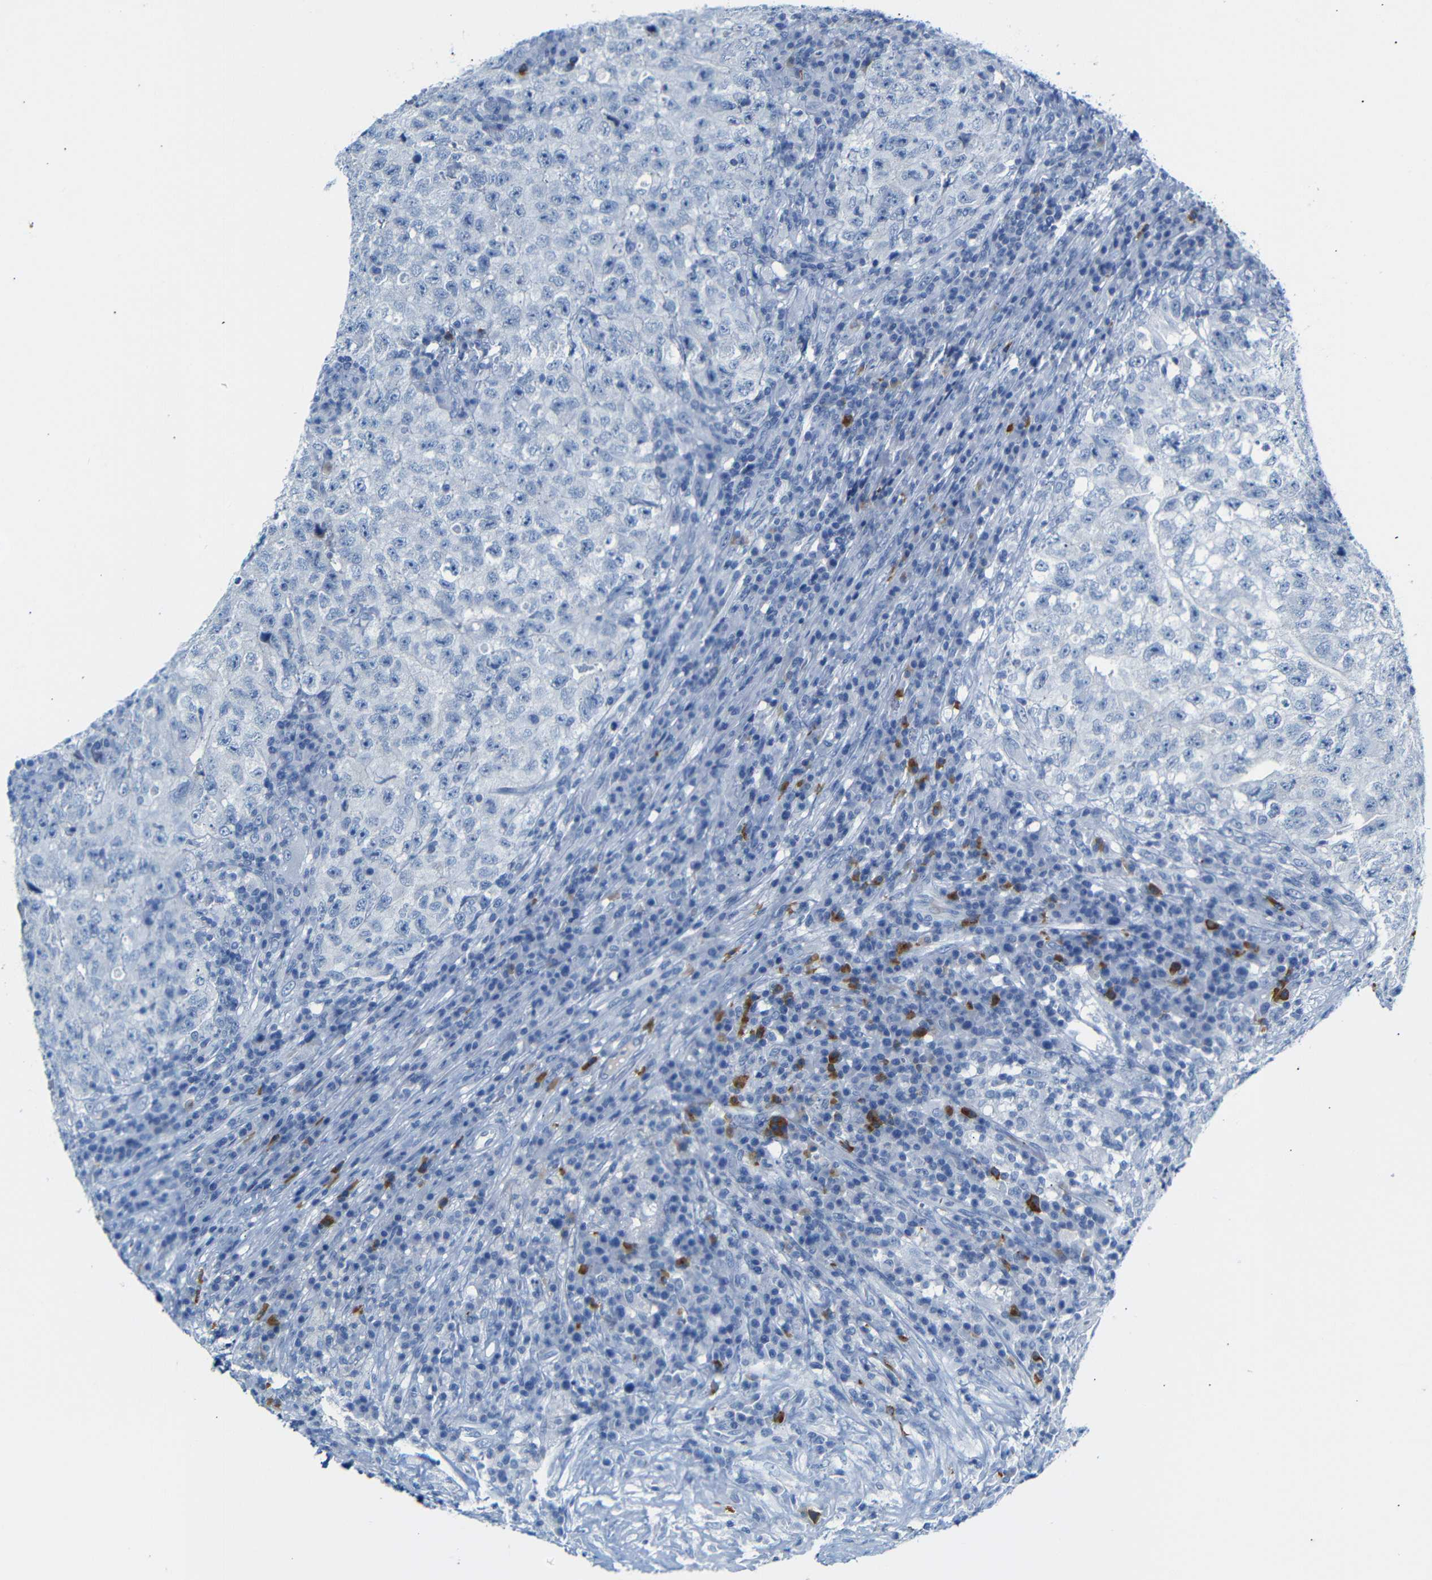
{"staining": {"intensity": "negative", "quantity": "none", "location": "none"}, "tissue": "testis cancer", "cell_type": "Tumor cells", "image_type": "cancer", "snomed": [{"axis": "morphology", "description": "Necrosis, NOS"}, {"axis": "morphology", "description": "Carcinoma, Embryonal, NOS"}, {"axis": "topography", "description": "Testis"}], "caption": "Immunohistochemistry (IHC) image of neoplastic tissue: testis cancer (embryonal carcinoma) stained with DAB displays no significant protein staining in tumor cells. (DAB (3,3'-diaminobenzidine) immunohistochemistry, high magnification).", "gene": "ERVMER34-1", "patient": {"sex": "male", "age": 19}}